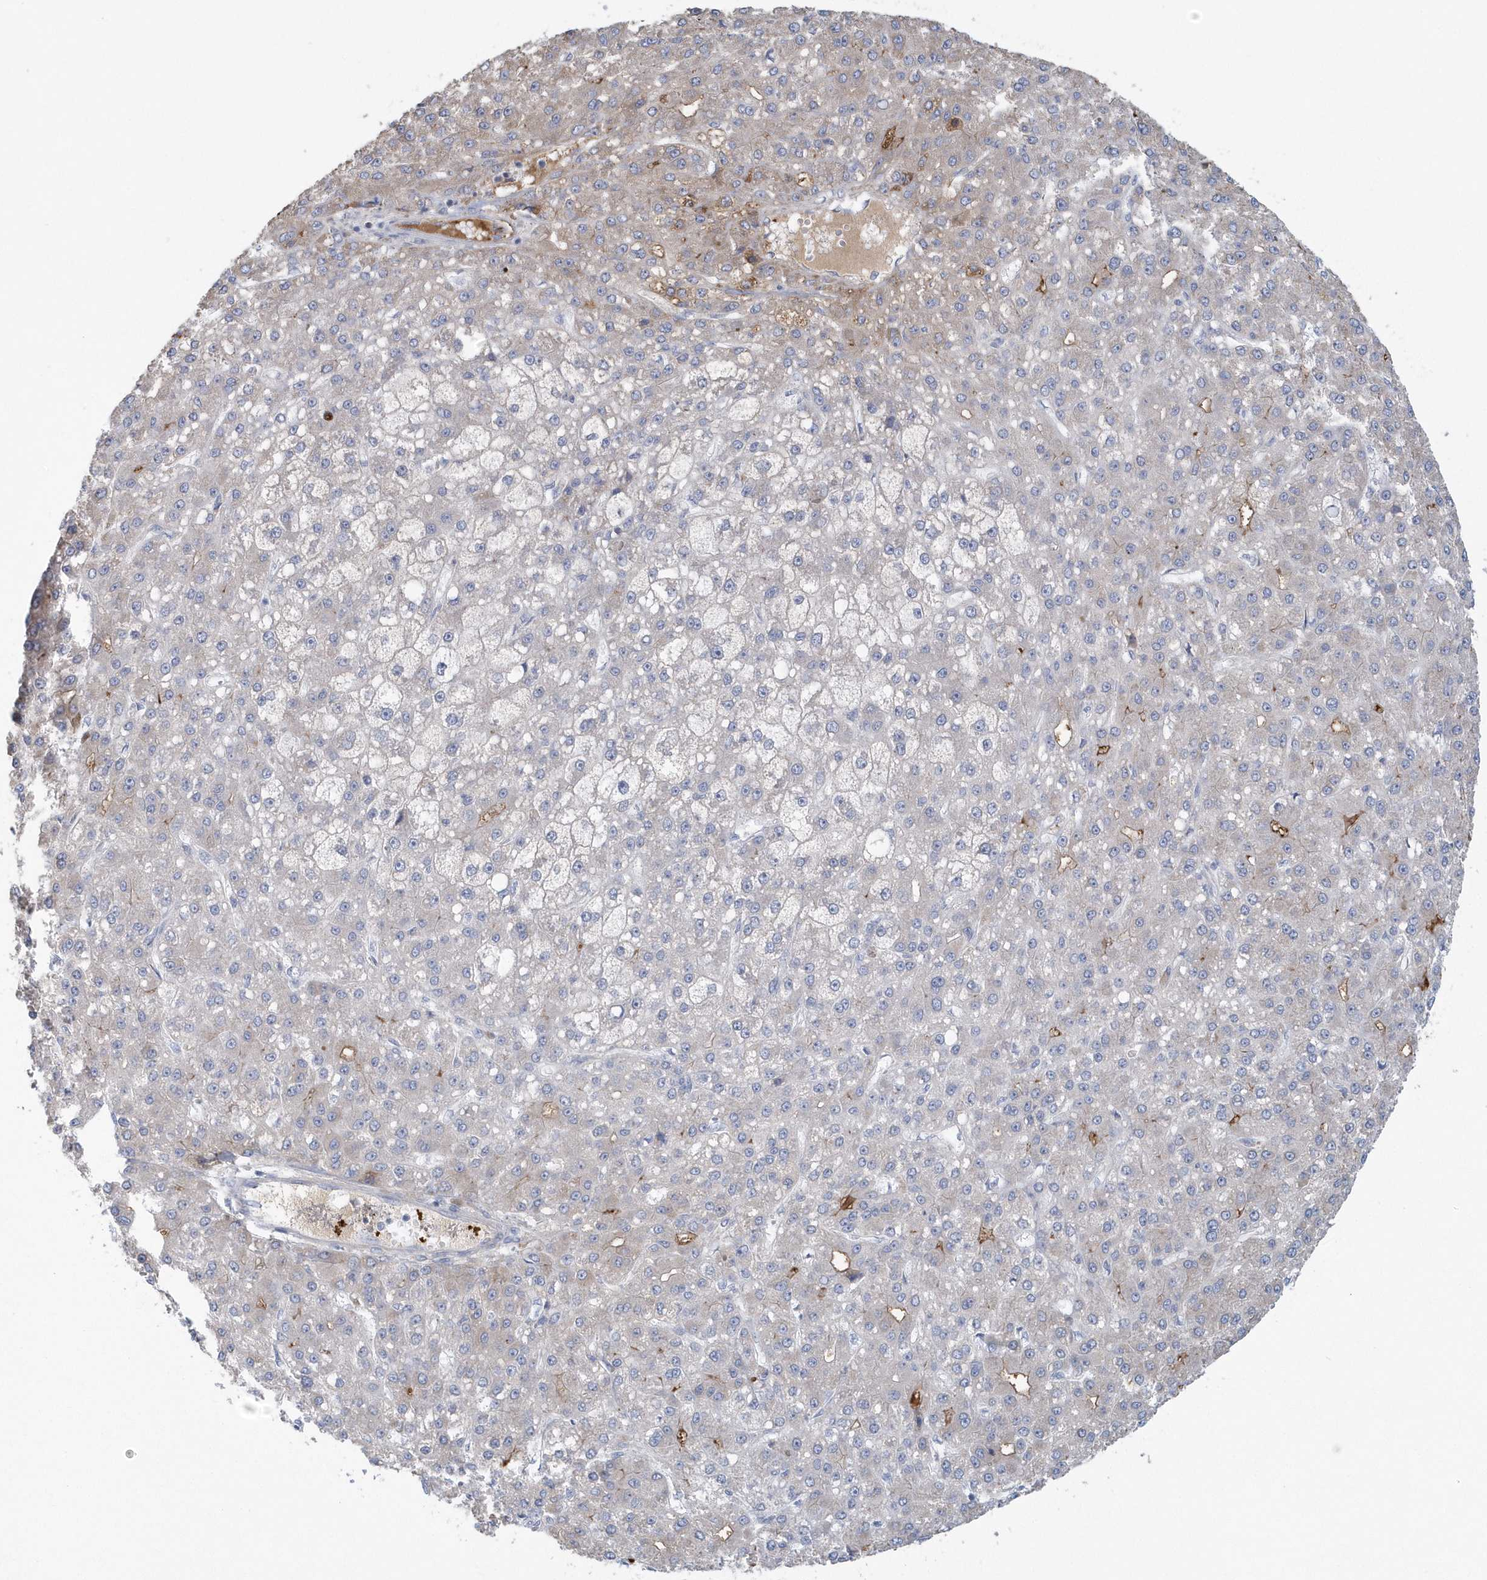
{"staining": {"intensity": "negative", "quantity": "none", "location": "none"}, "tissue": "liver cancer", "cell_type": "Tumor cells", "image_type": "cancer", "snomed": [{"axis": "morphology", "description": "Carcinoma, Hepatocellular, NOS"}, {"axis": "topography", "description": "Liver"}], "caption": "Immunohistochemistry image of neoplastic tissue: hepatocellular carcinoma (liver) stained with DAB (3,3'-diaminobenzidine) reveals no significant protein positivity in tumor cells. The staining was performed using DAB to visualize the protein expression in brown, while the nuclei were stained in blue with hematoxylin (Magnification: 20x).", "gene": "SPATA18", "patient": {"sex": "male", "age": 67}}